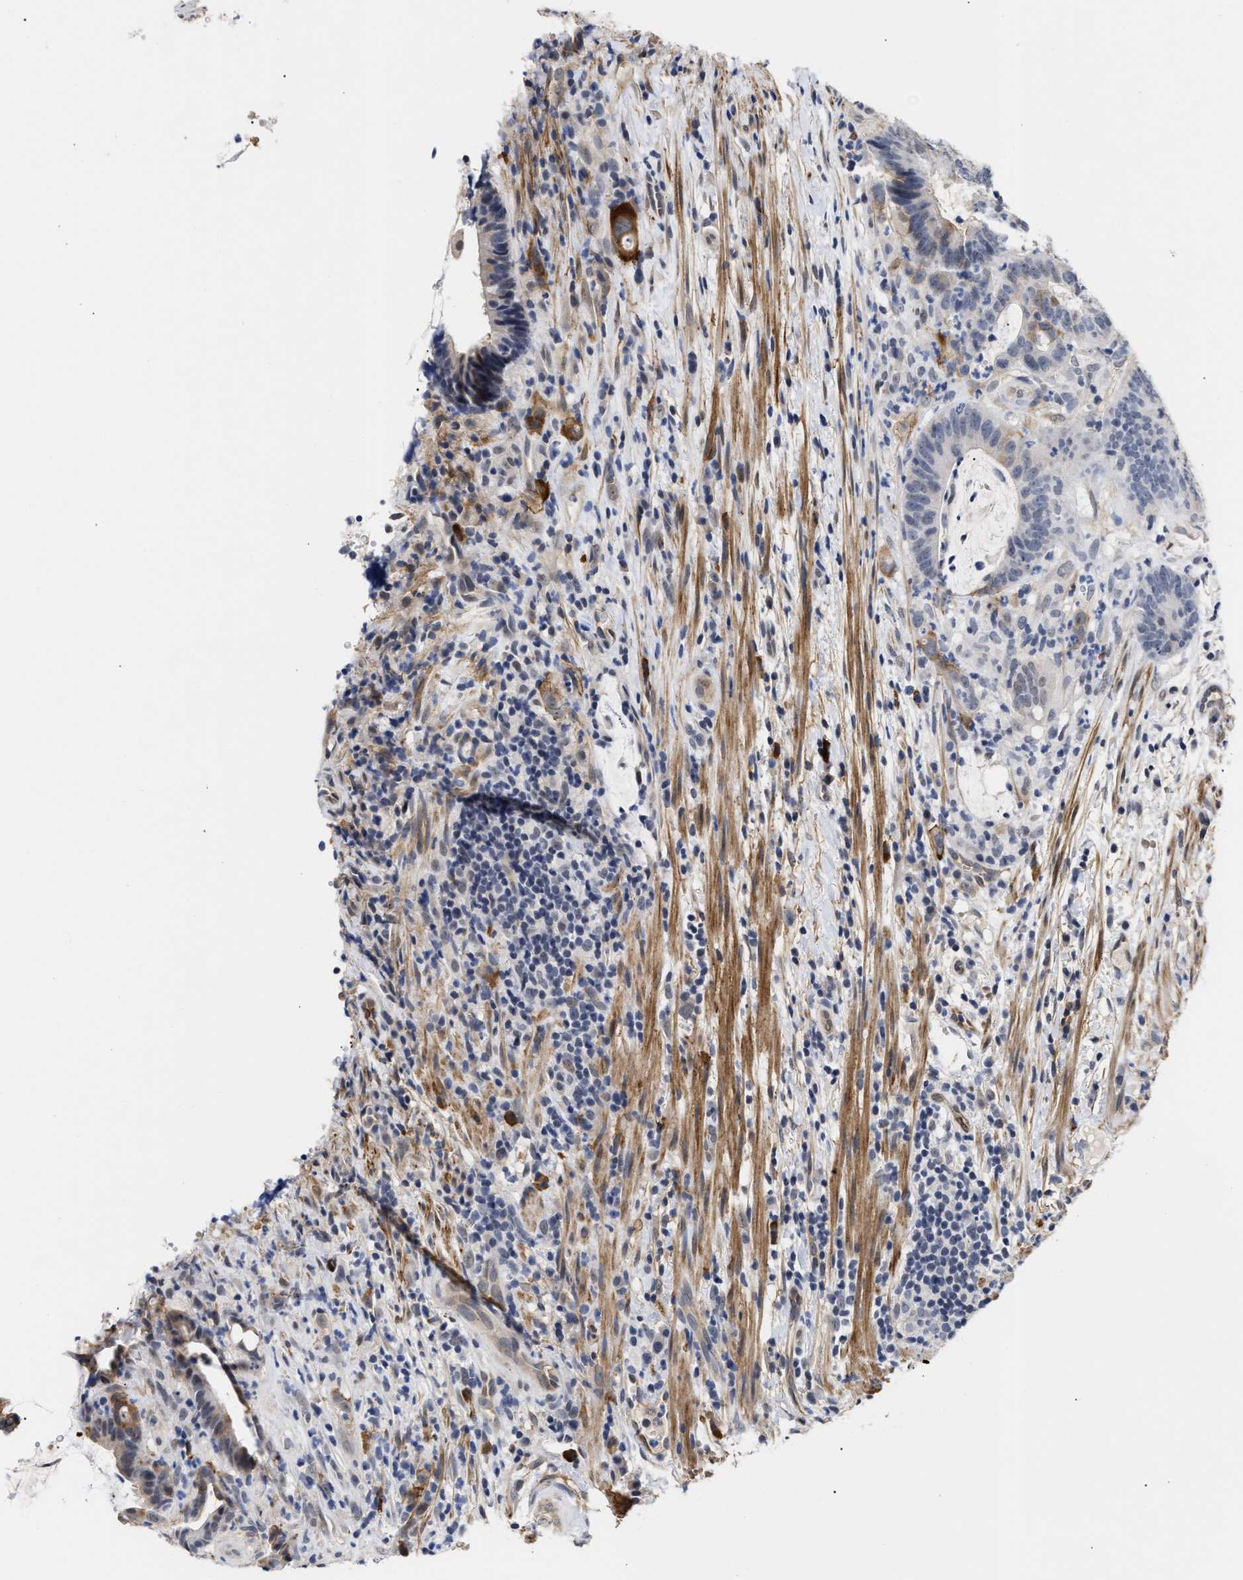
{"staining": {"intensity": "negative", "quantity": "none", "location": "none"}, "tissue": "colorectal cancer", "cell_type": "Tumor cells", "image_type": "cancer", "snomed": [{"axis": "morphology", "description": "Adenocarcinoma, NOS"}, {"axis": "topography", "description": "Colon"}], "caption": "DAB immunohistochemical staining of human adenocarcinoma (colorectal) shows no significant staining in tumor cells. (Immunohistochemistry, brightfield microscopy, high magnification).", "gene": "AHNAK2", "patient": {"sex": "female", "age": 66}}